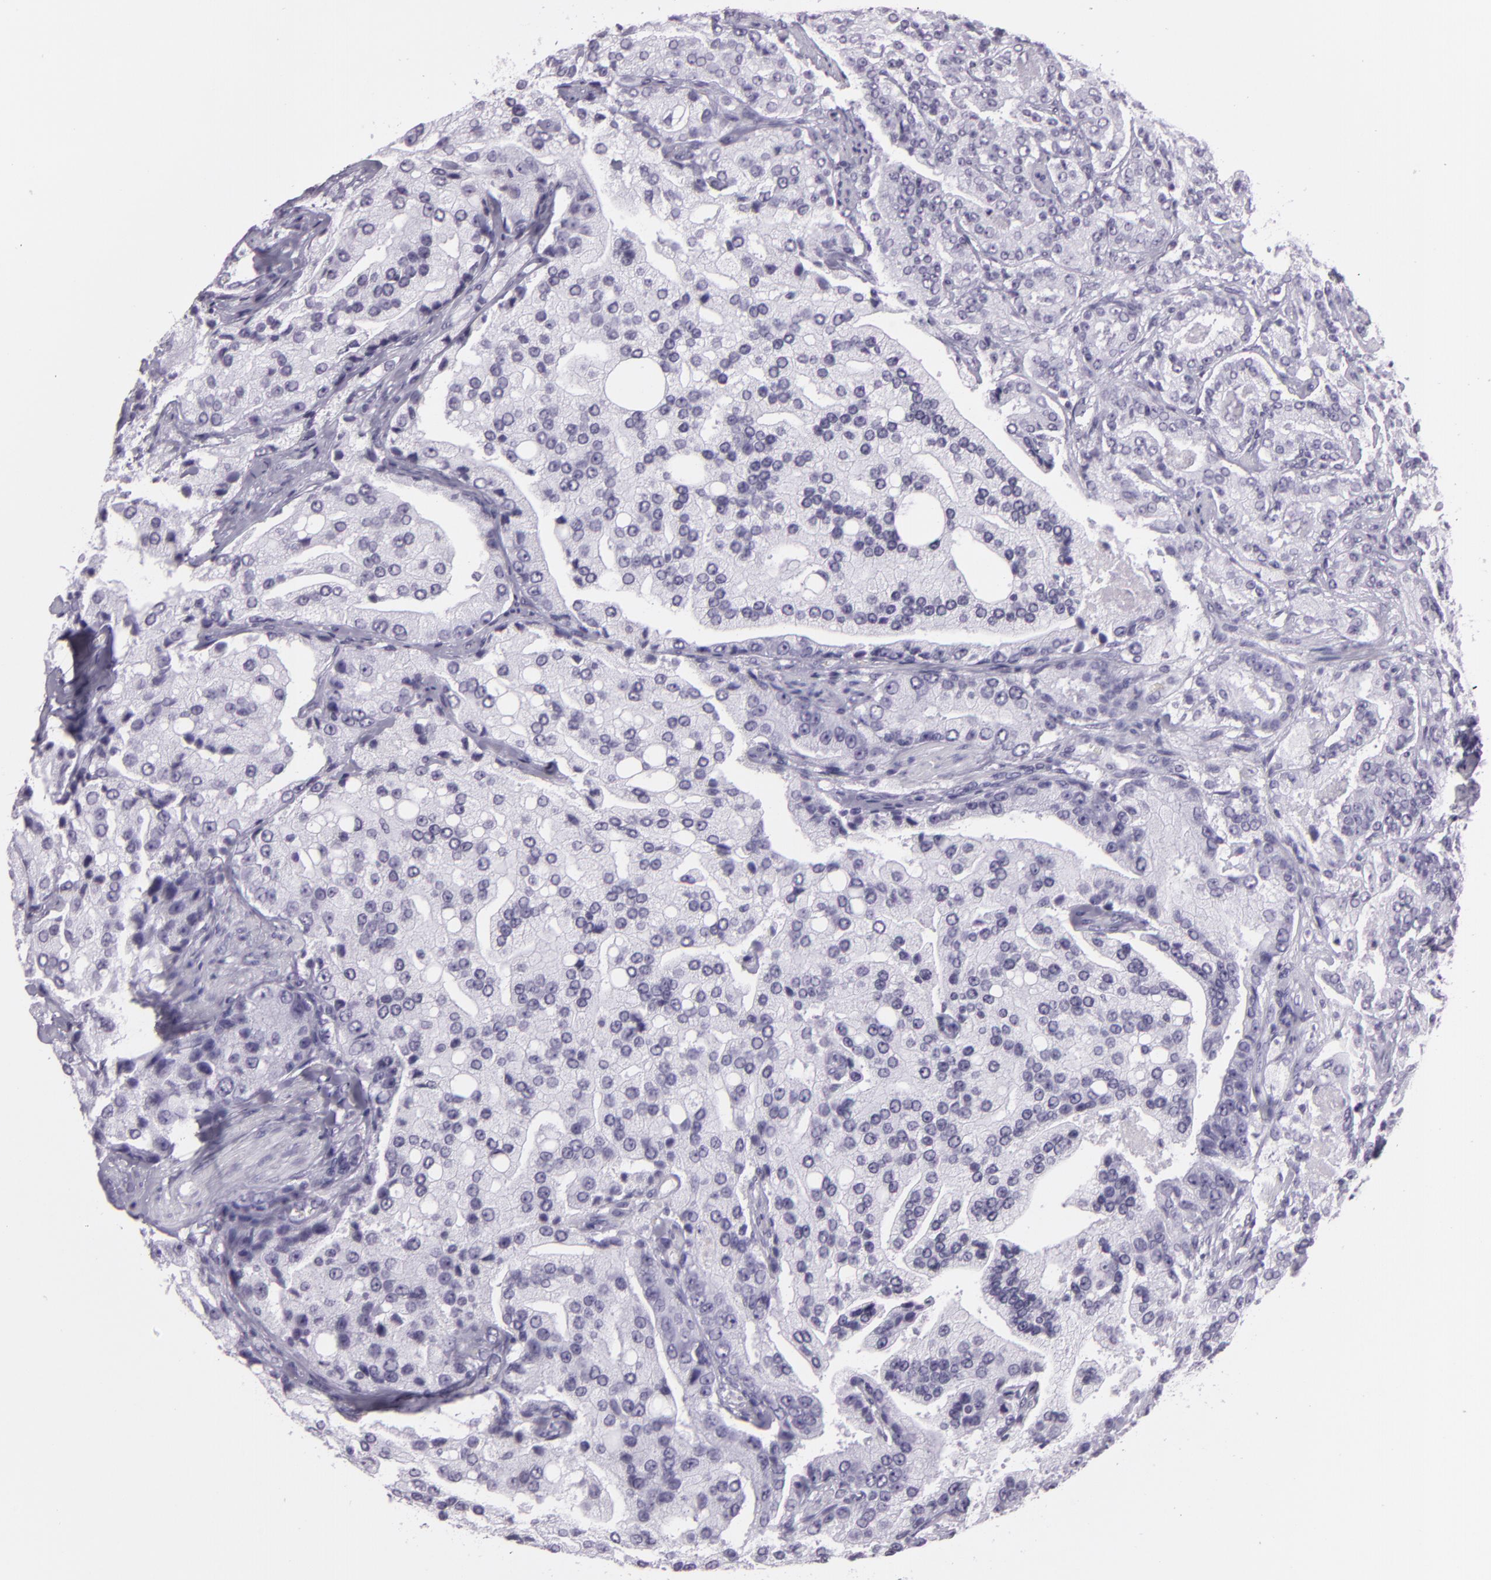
{"staining": {"intensity": "negative", "quantity": "none", "location": "none"}, "tissue": "prostate cancer", "cell_type": "Tumor cells", "image_type": "cancer", "snomed": [{"axis": "morphology", "description": "Adenocarcinoma, Medium grade"}, {"axis": "topography", "description": "Prostate"}], "caption": "Prostate adenocarcinoma (medium-grade) was stained to show a protein in brown. There is no significant positivity in tumor cells.", "gene": "MUC6", "patient": {"sex": "male", "age": 72}}